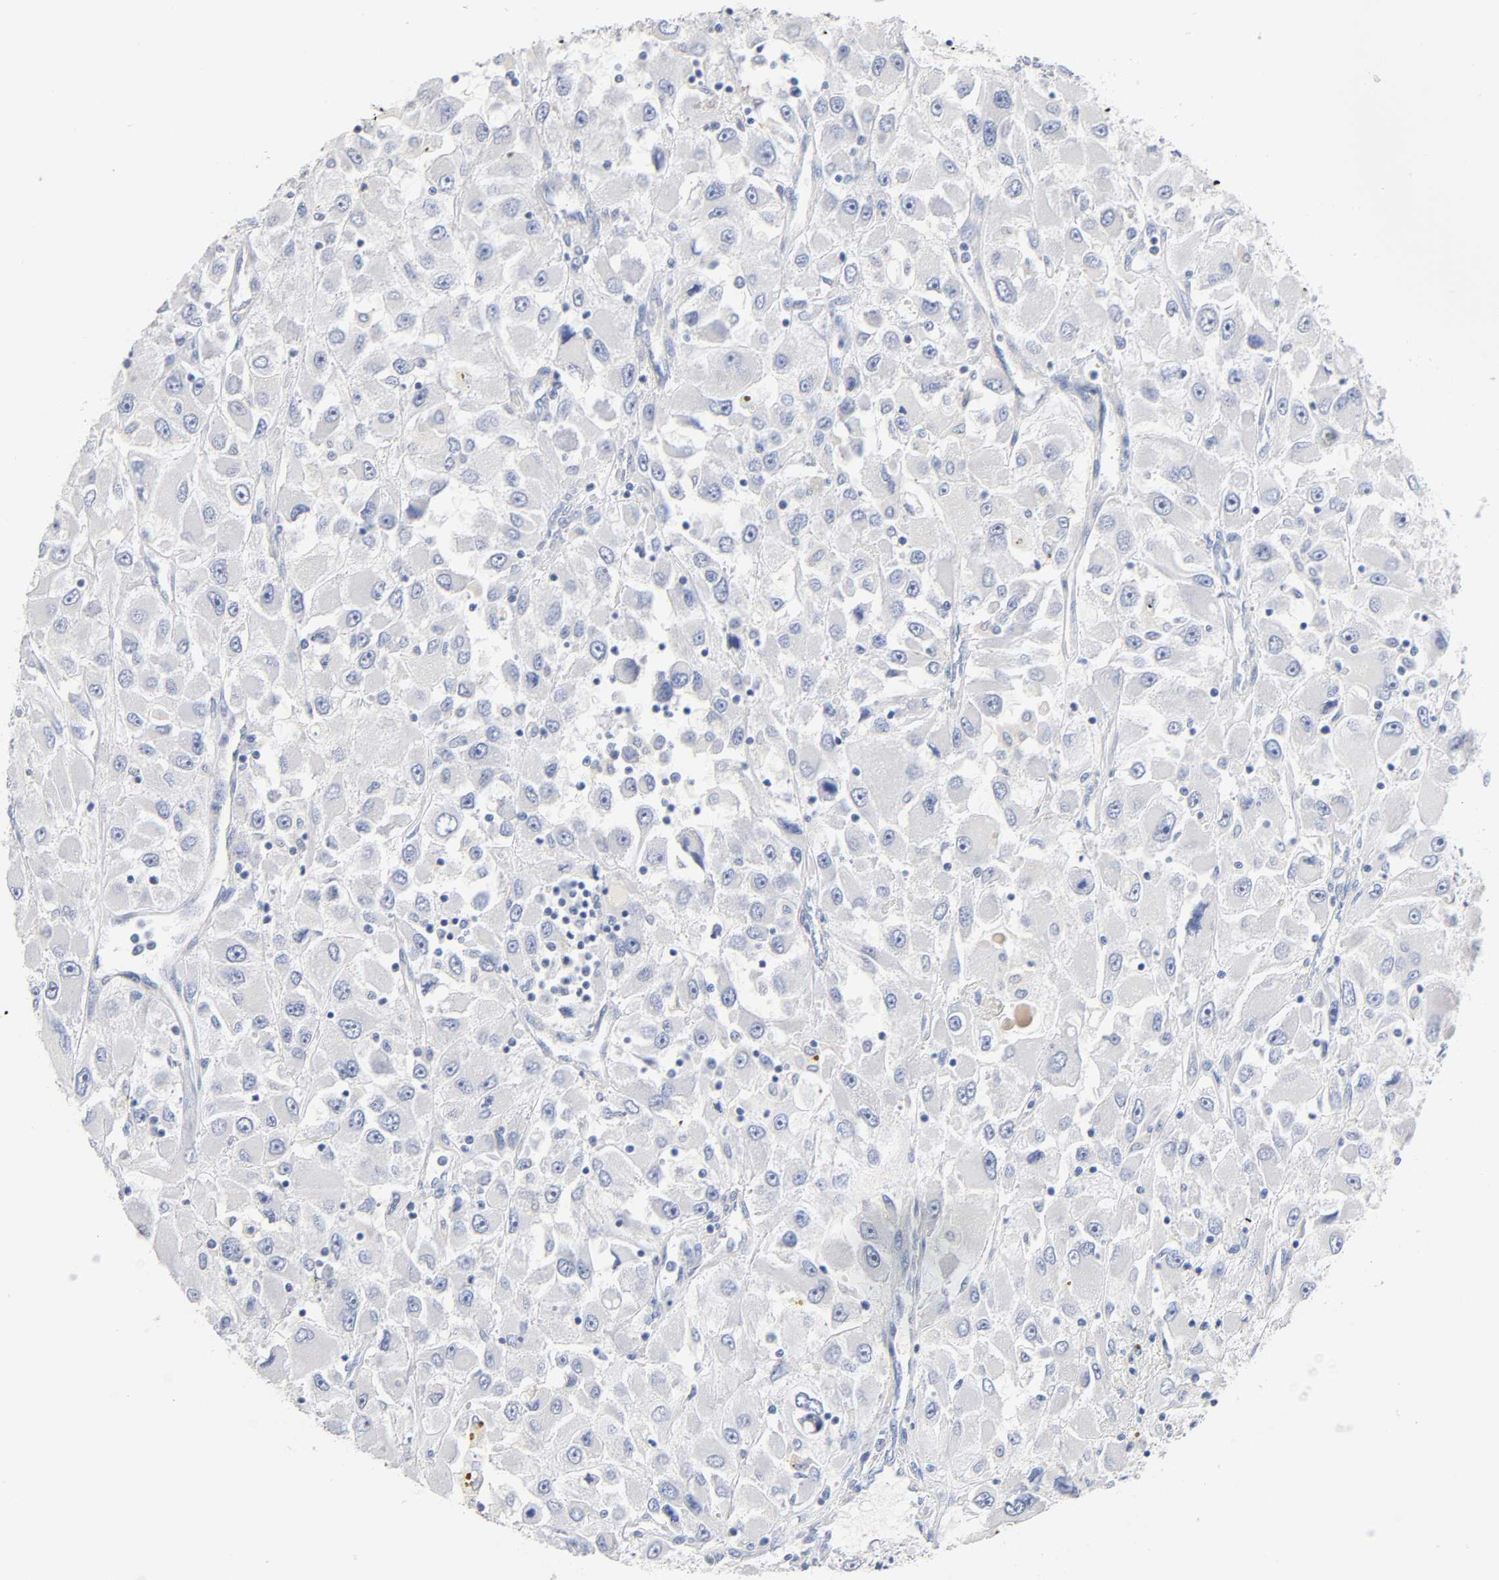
{"staining": {"intensity": "negative", "quantity": "none", "location": "none"}, "tissue": "renal cancer", "cell_type": "Tumor cells", "image_type": "cancer", "snomed": [{"axis": "morphology", "description": "Adenocarcinoma, NOS"}, {"axis": "topography", "description": "Kidney"}], "caption": "Protein analysis of renal cancer (adenocarcinoma) reveals no significant staining in tumor cells.", "gene": "MALT1", "patient": {"sex": "female", "age": 52}}